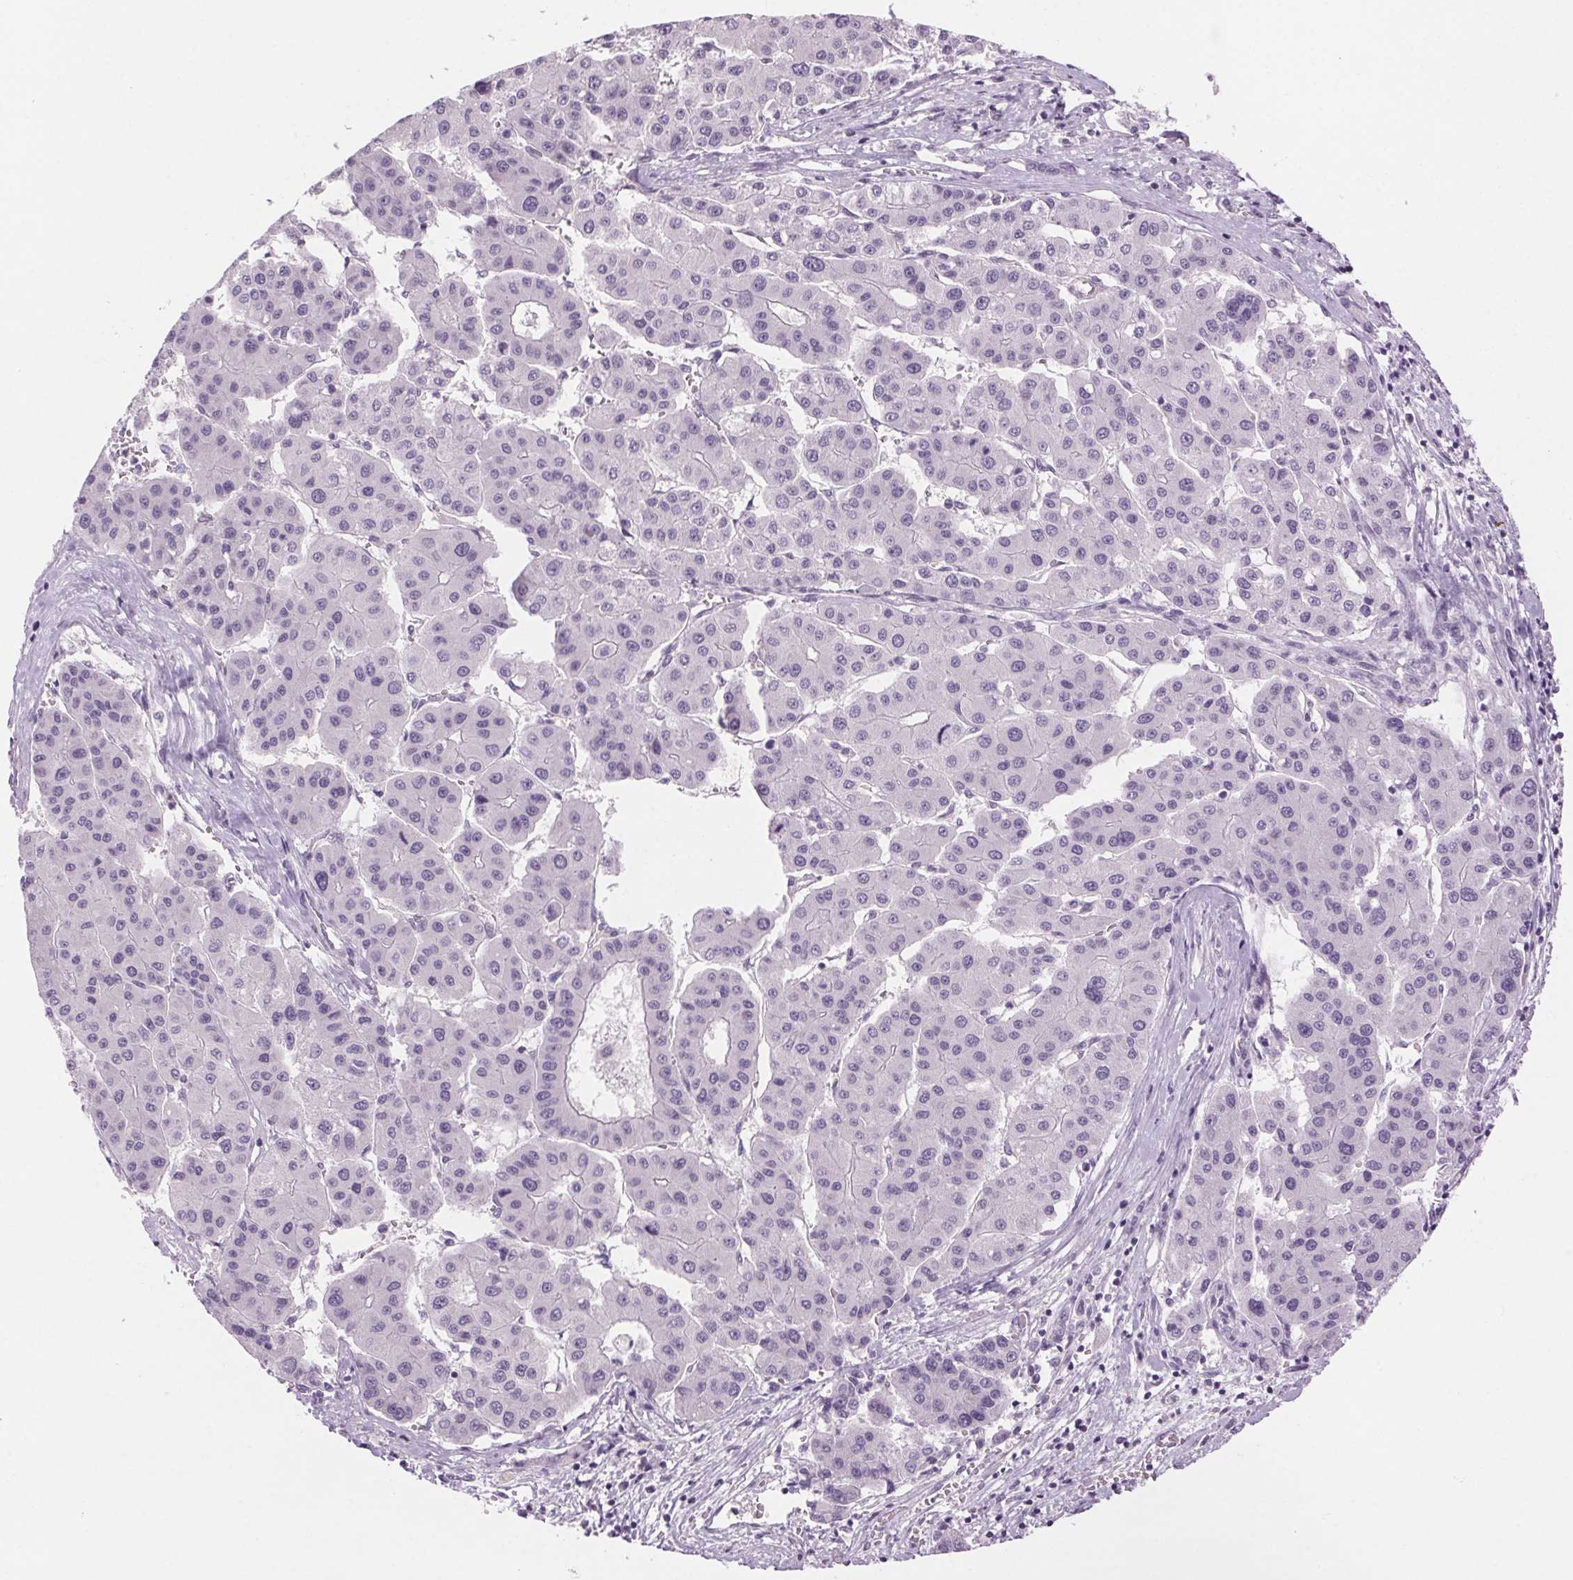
{"staining": {"intensity": "negative", "quantity": "none", "location": "none"}, "tissue": "liver cancer", "cell_type": "Tumor cells", "image_type": "cancer", "snomed": [{"axis": "morphology", "description": "Carcinoma, Hepatocellular, NOS"}, {"axis": "topography", "description": "Liver"}], "caption": "DAB immunohistochemical staining of liver cancer demonstrates no significant positivity in tumor cells.", "gene": "SLC6A19", "patient": {"sex": "male", "age": 73}}